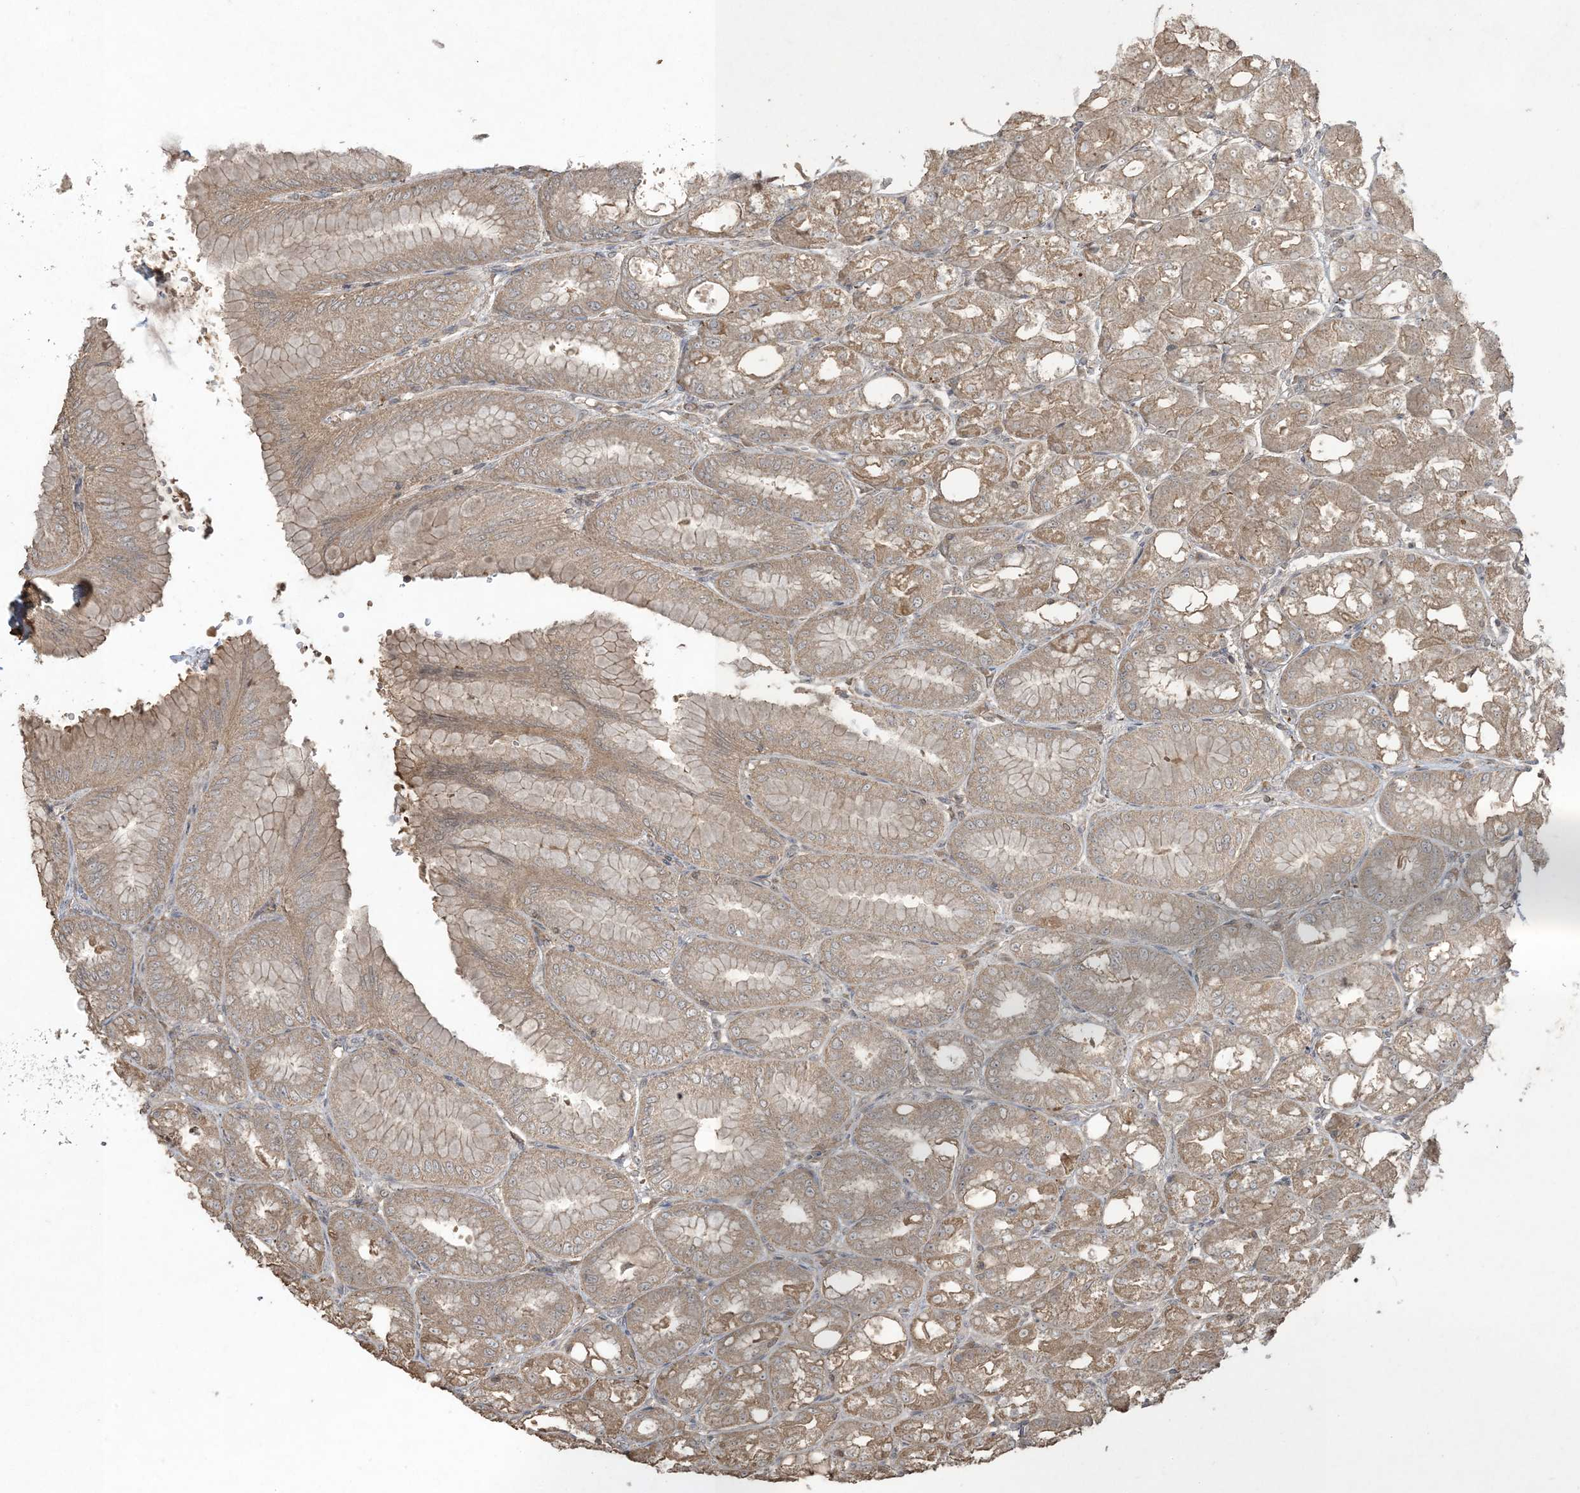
{"staining": {"intensity": "moderate", "quantity": ">75%", "location": "cytoplasmic/membranous"}, "tissue": "stomach", "cell_type": "Glandular cells", "image_type": "normal", "snomed": [{"axis": "morphology", "description": "Normal tissue, NOS"}, {"axis": "topography", "description": "Stomach, lower"}], "caption": "Immunohistochemistry (DAB) staining of unremarkable stomach displays moderate cytoplasmic/membranous protein staining in approximately >75% of glandular cells. (brown staining indicates protein expression, while blue staining denotes nuclei).", "gene": "EFCAB8", "patient": {"sex": "male", "age": 71}}